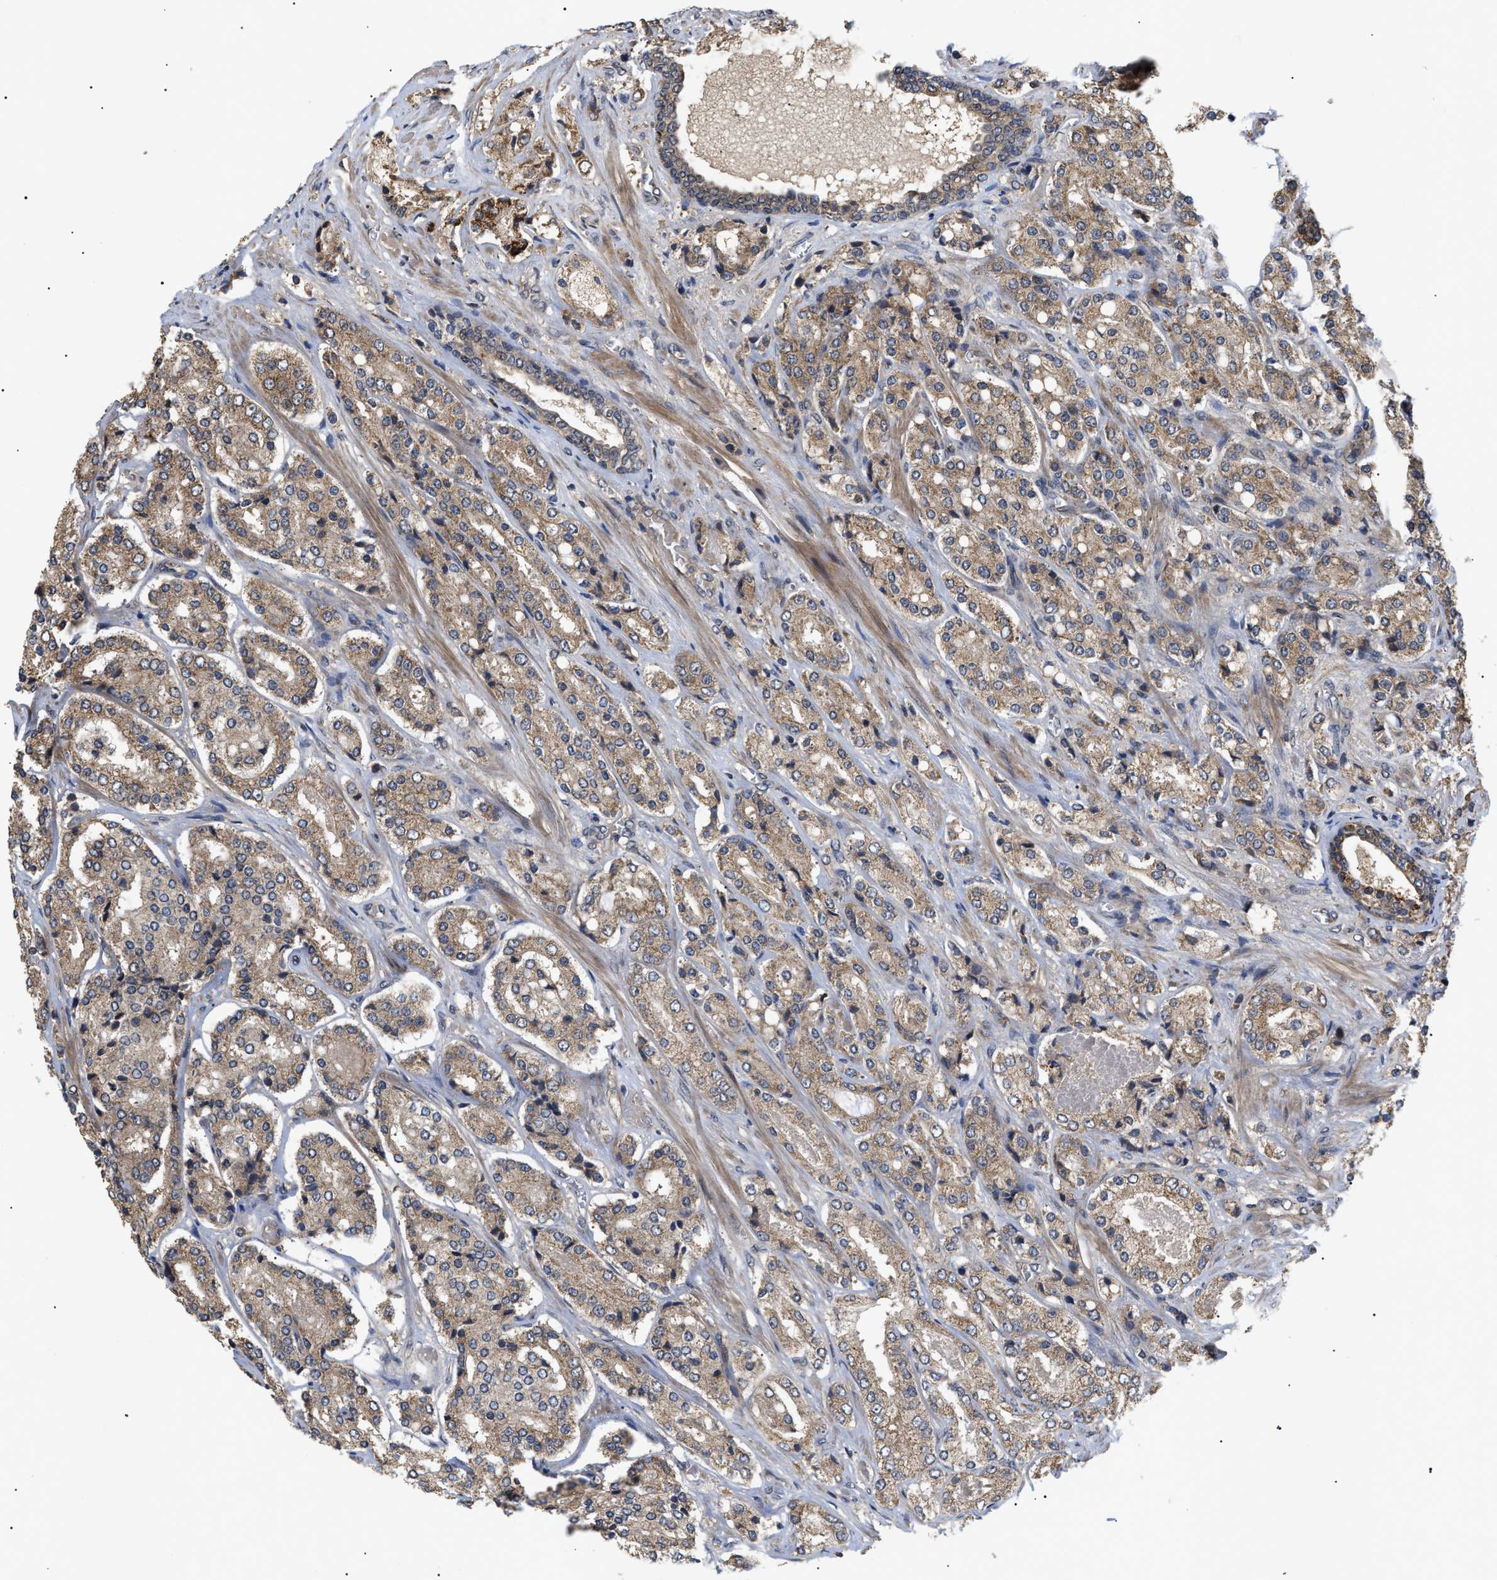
{"staining": {"intensity": "moderate", "quantity": ">75%", "location": "cytoplasmic/membranous"}, "tissue": "prostate cancer", "cell_type": "Tumor cells", "image_type": "cancer", "snomed": [{"axis": "morphology", "description": "Adenocarcinoma, High grade"}, {"axis": "topography", "description": "Prostate"}], "caption": "A brown stain highlights moderate cytoplasmic/membranous positivity of a protein in prostate cancer tumor cells. (brown staining indicates protein expression, while blue staining denotes nuclei).", "gene": "ASTL", "patient": {"sex": "male", "age": 65}}